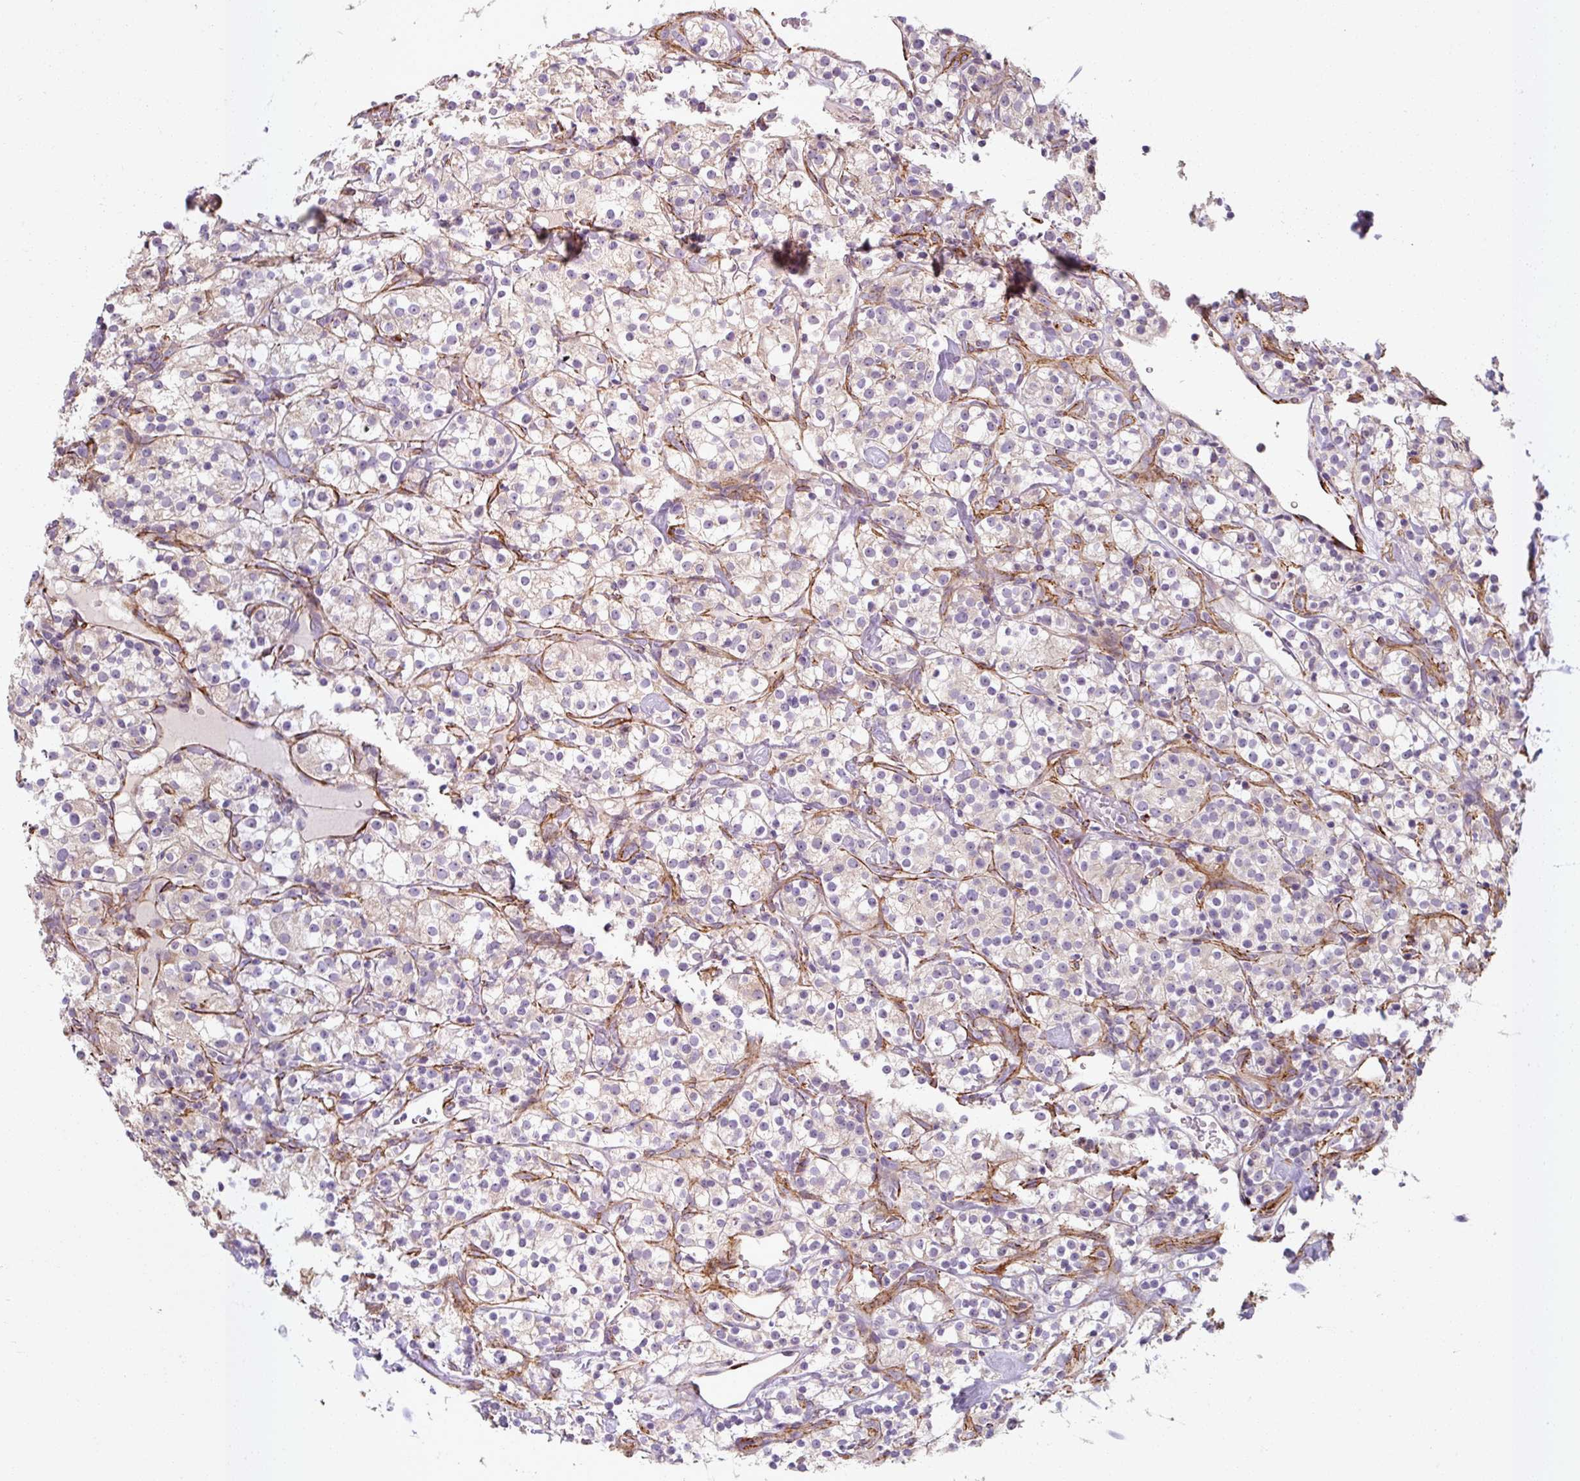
{"staining": {"intensity": "negative", "quantity": "none", "location": "none"}, "tissue": "renal cancer", "cell_type": "Tumor cells", "image_type": "cancer", "snomed": [{"axis": "morphology", "description": "Adenocarcinoma, NOS"}, {"axis": "topography", "description": "Kidney"}], "caption": "High magnification brightfield microscopy of renal adenocarcinoma stained with DAB (3,3'-diaminobenzidine) (brown) and counterstained with hematoxylin (blue): tumor cells show no significant staining.", "gene": "MRPS5", "patient": {"sex": "male", "age": 77}}